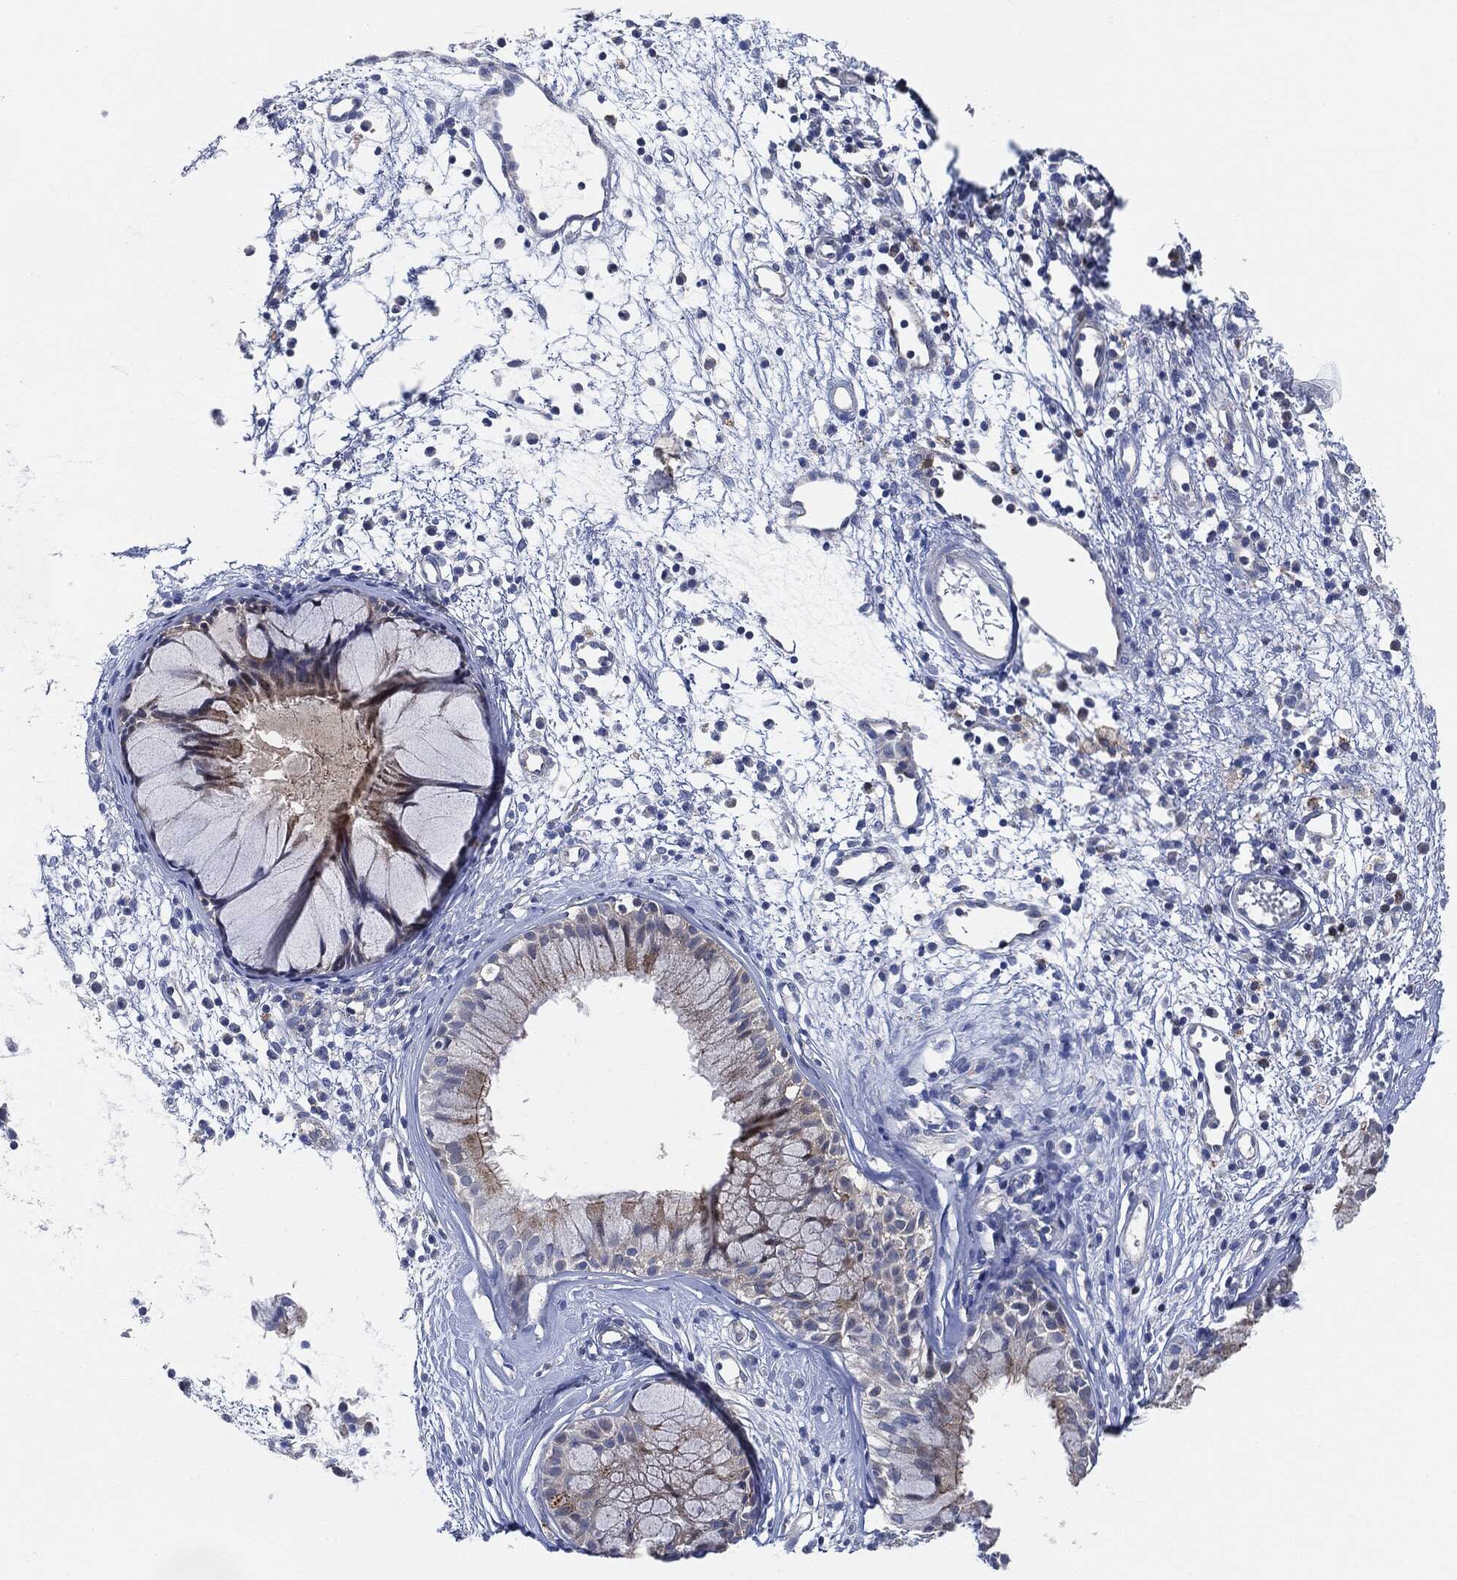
{"staining": {"intensity": "weak", "quantity": "25%-75%", "location": "cytoplasmic/membranous"}, "tissue": "nasopharynx", "cell_type": "Respiratory epithelial cells", "image_type": "normal", "snomed": [{"axis": "morphology", "description": "Normal tissue, NOS"}, {"axis": "topography", "description": "Nasopharynx"}], "caption": "Immunohistochemical staining of benign nasopharynx exhibits low levels of weak cytoplasmic/membranous positivity in about 25%-75% of respiratory epithelial cells. (IHC, brightfield microscopy, high magnification).", "gene": "VSIG4", "patient": {"sex": "male", "age": 77}}